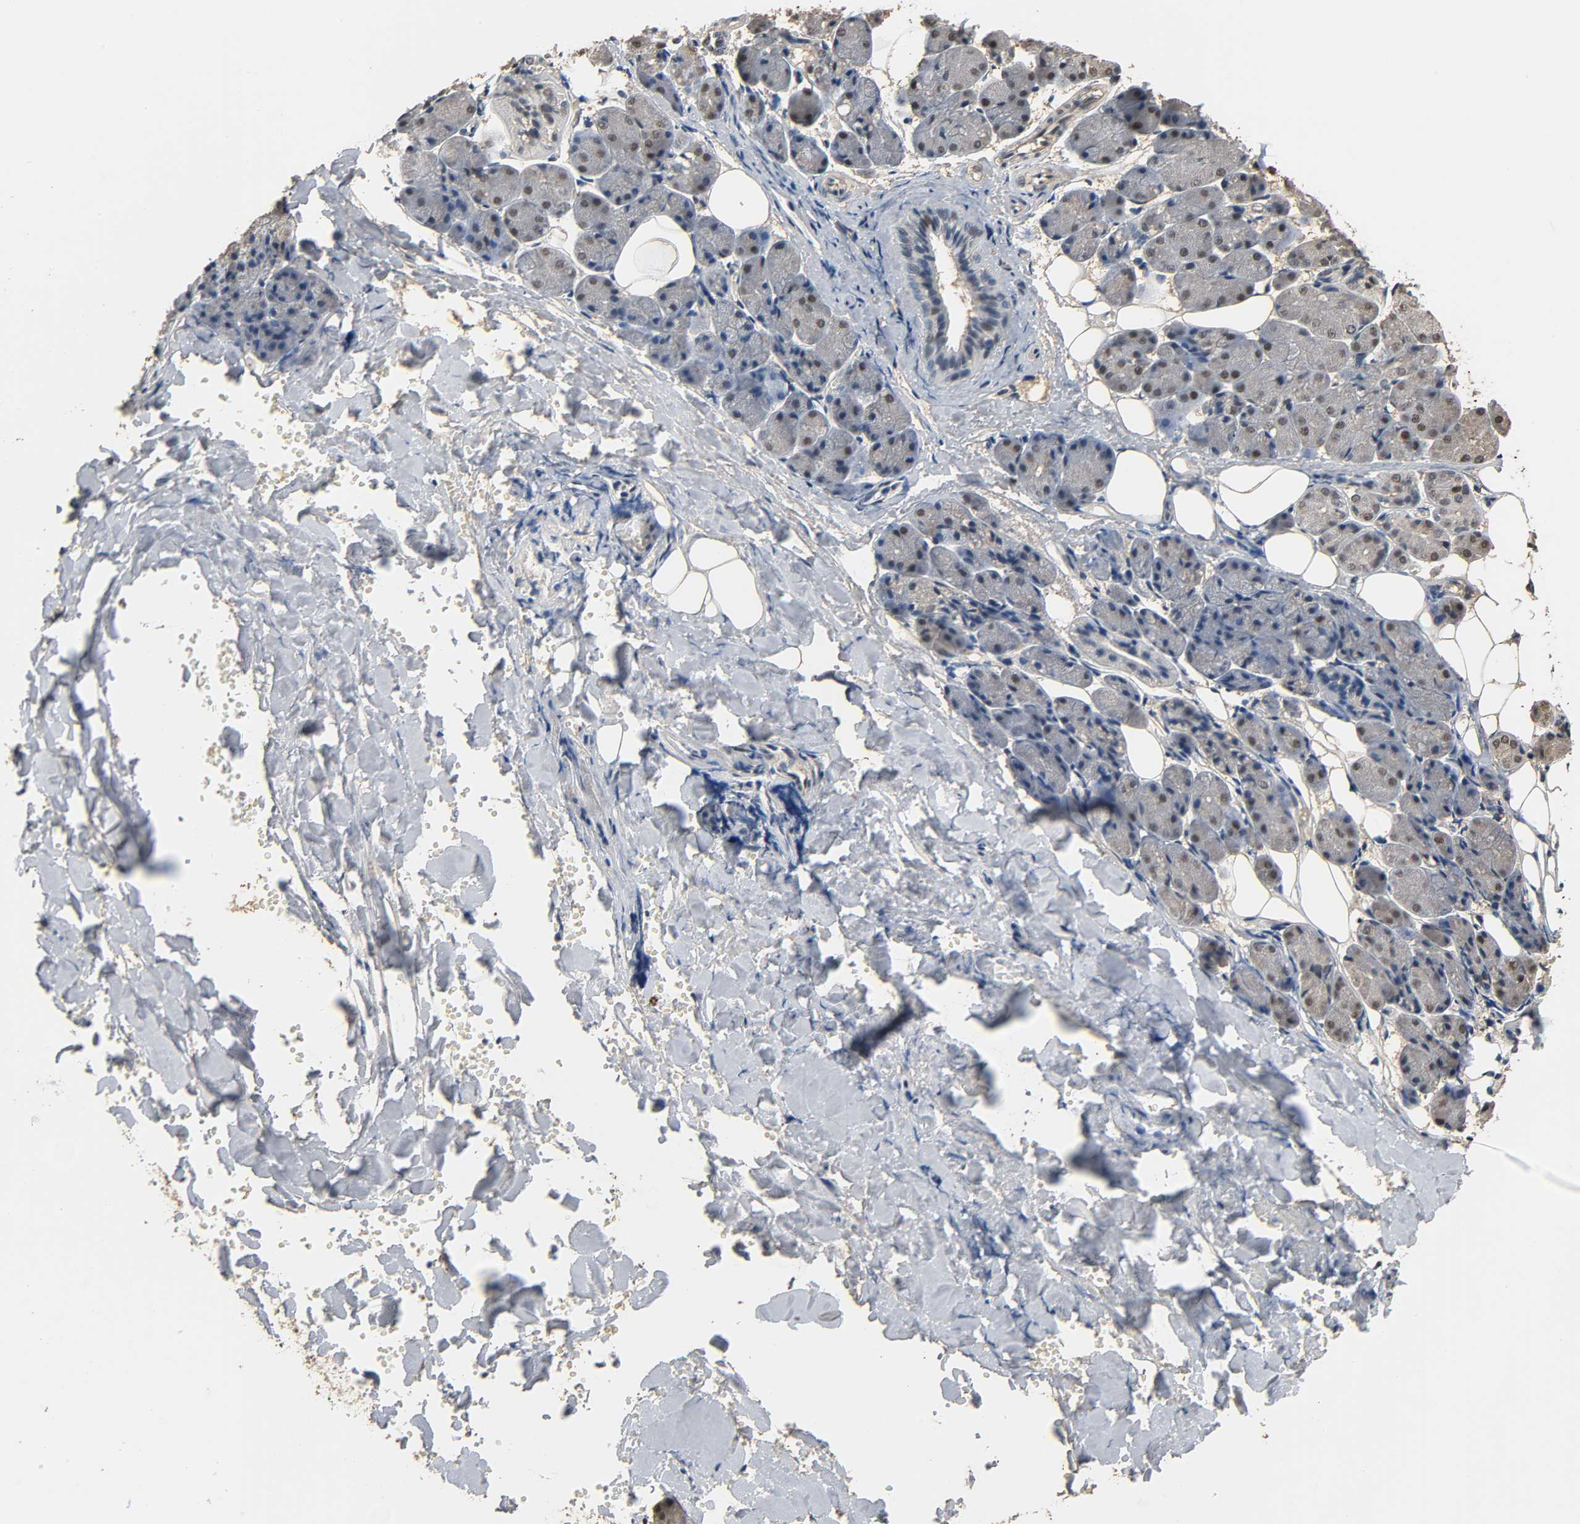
{"staining": {"intensity": "weak", "quantity": "25%-75%", "location": "cytoplasmic/membranous,nuclear"}, "tissue": "salivary gland", "cell_type": "Glandular cells", "image_type": "normal", "snomed": [{"axis": "morphology", "description": "Normal tissue, NOS"}, {"axis": "morphology", "description": "Adenoma, NOS"}, {"axis": "topography", "description": "Salivary gland"}], "caption": "Normal salivary gland shows weak cytoplasmic/membranous,nuclear expression in about 25%-75% of glandular cells, visualized by immunohistochemistry.", "gene": "ZFPM2", "patient": {"sex": "female", "age": 32}}